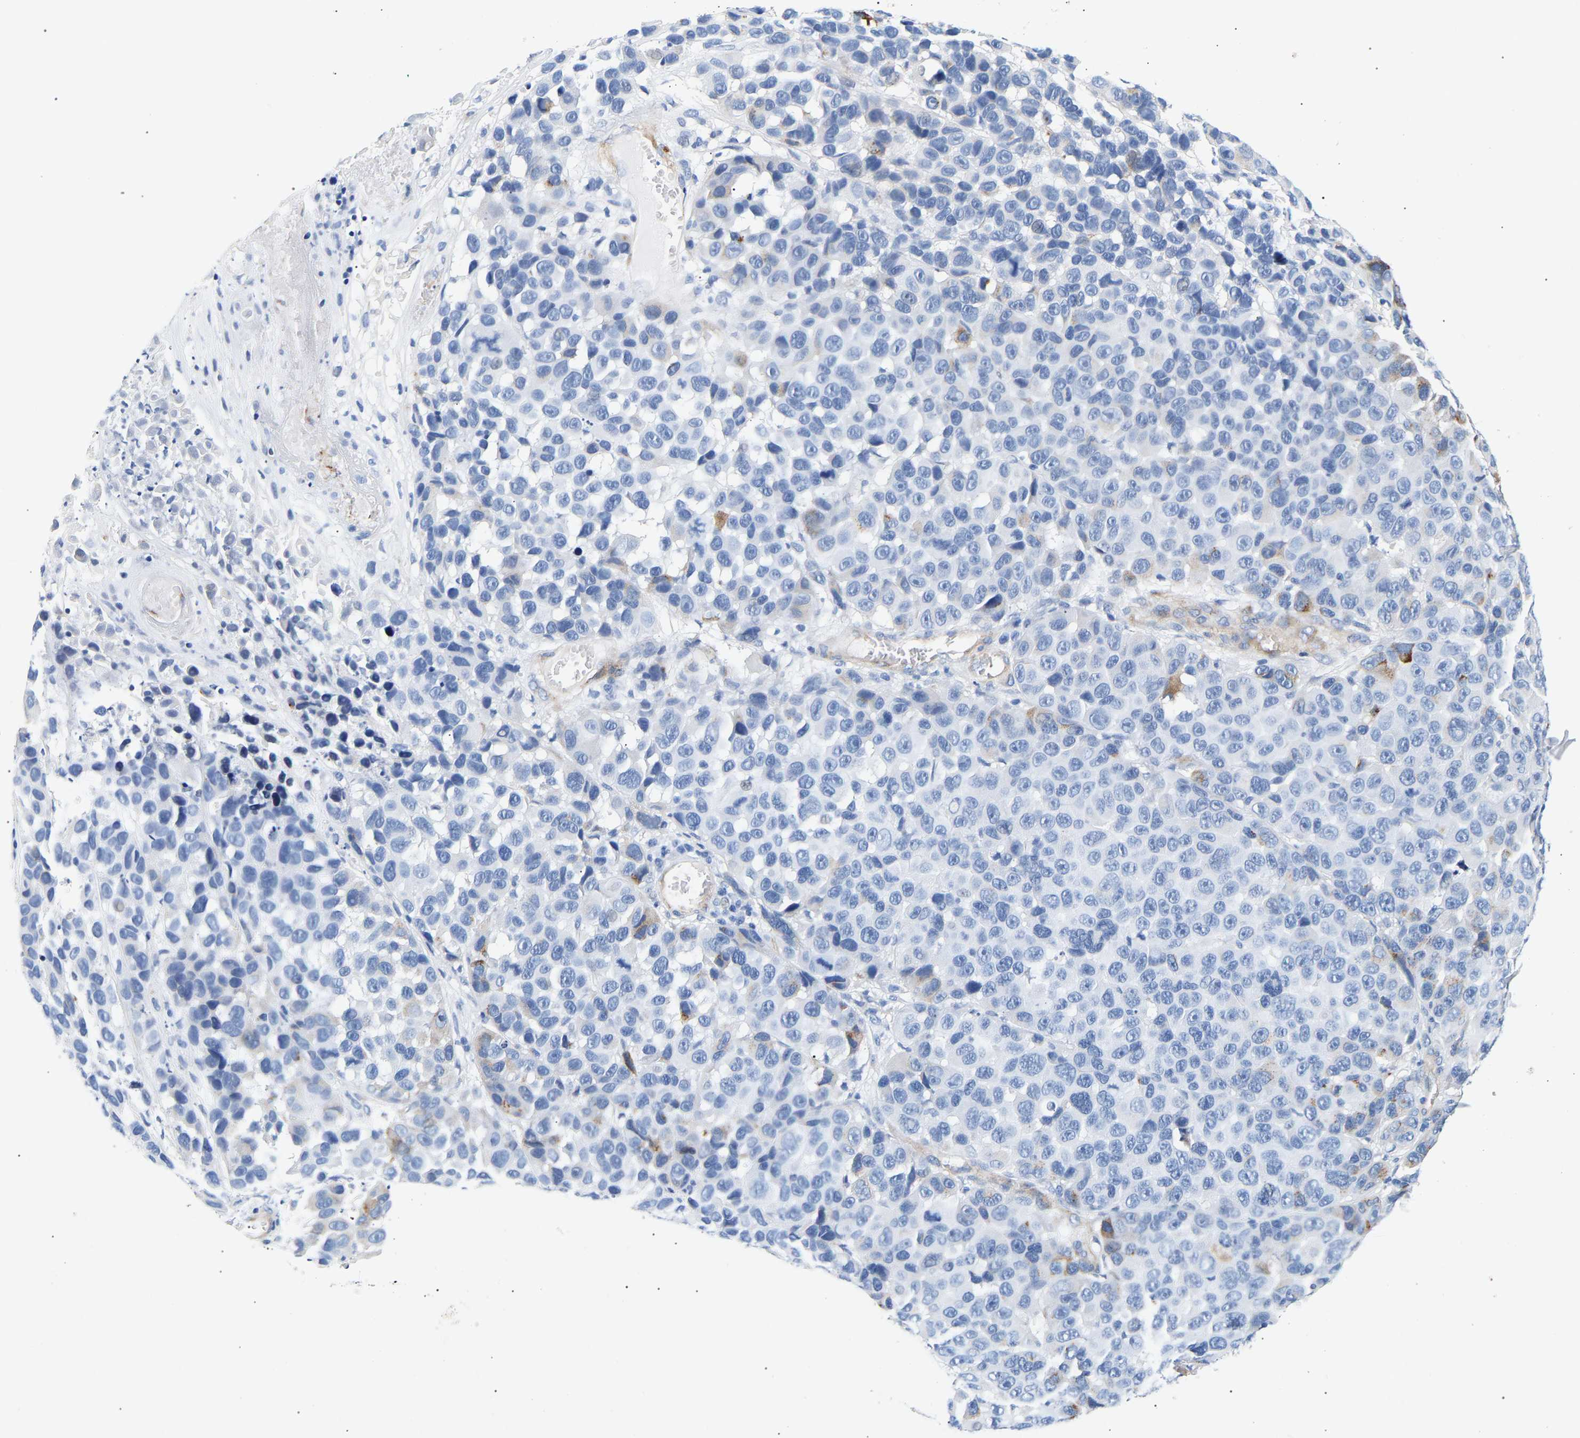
{"staining": {"intensity": "negative", "quantity": "none", "location": "none"}, "tissue": "melanoma", "cell_type": "Tumor cells", "image_type": "cancer", "snomed": [{"axis": "morphology", "description": "Malignant melanoma, NOS"}, {"axis": "topography", "description": "Skin"}], "caption": "The micrograph demonstrates no staining of tumor cells in malignant melanoma. (DAB IHC with hematoxylin counter stain).", "gene": "IGFBP7", "patient": {"sex": "male", "age": 53}}